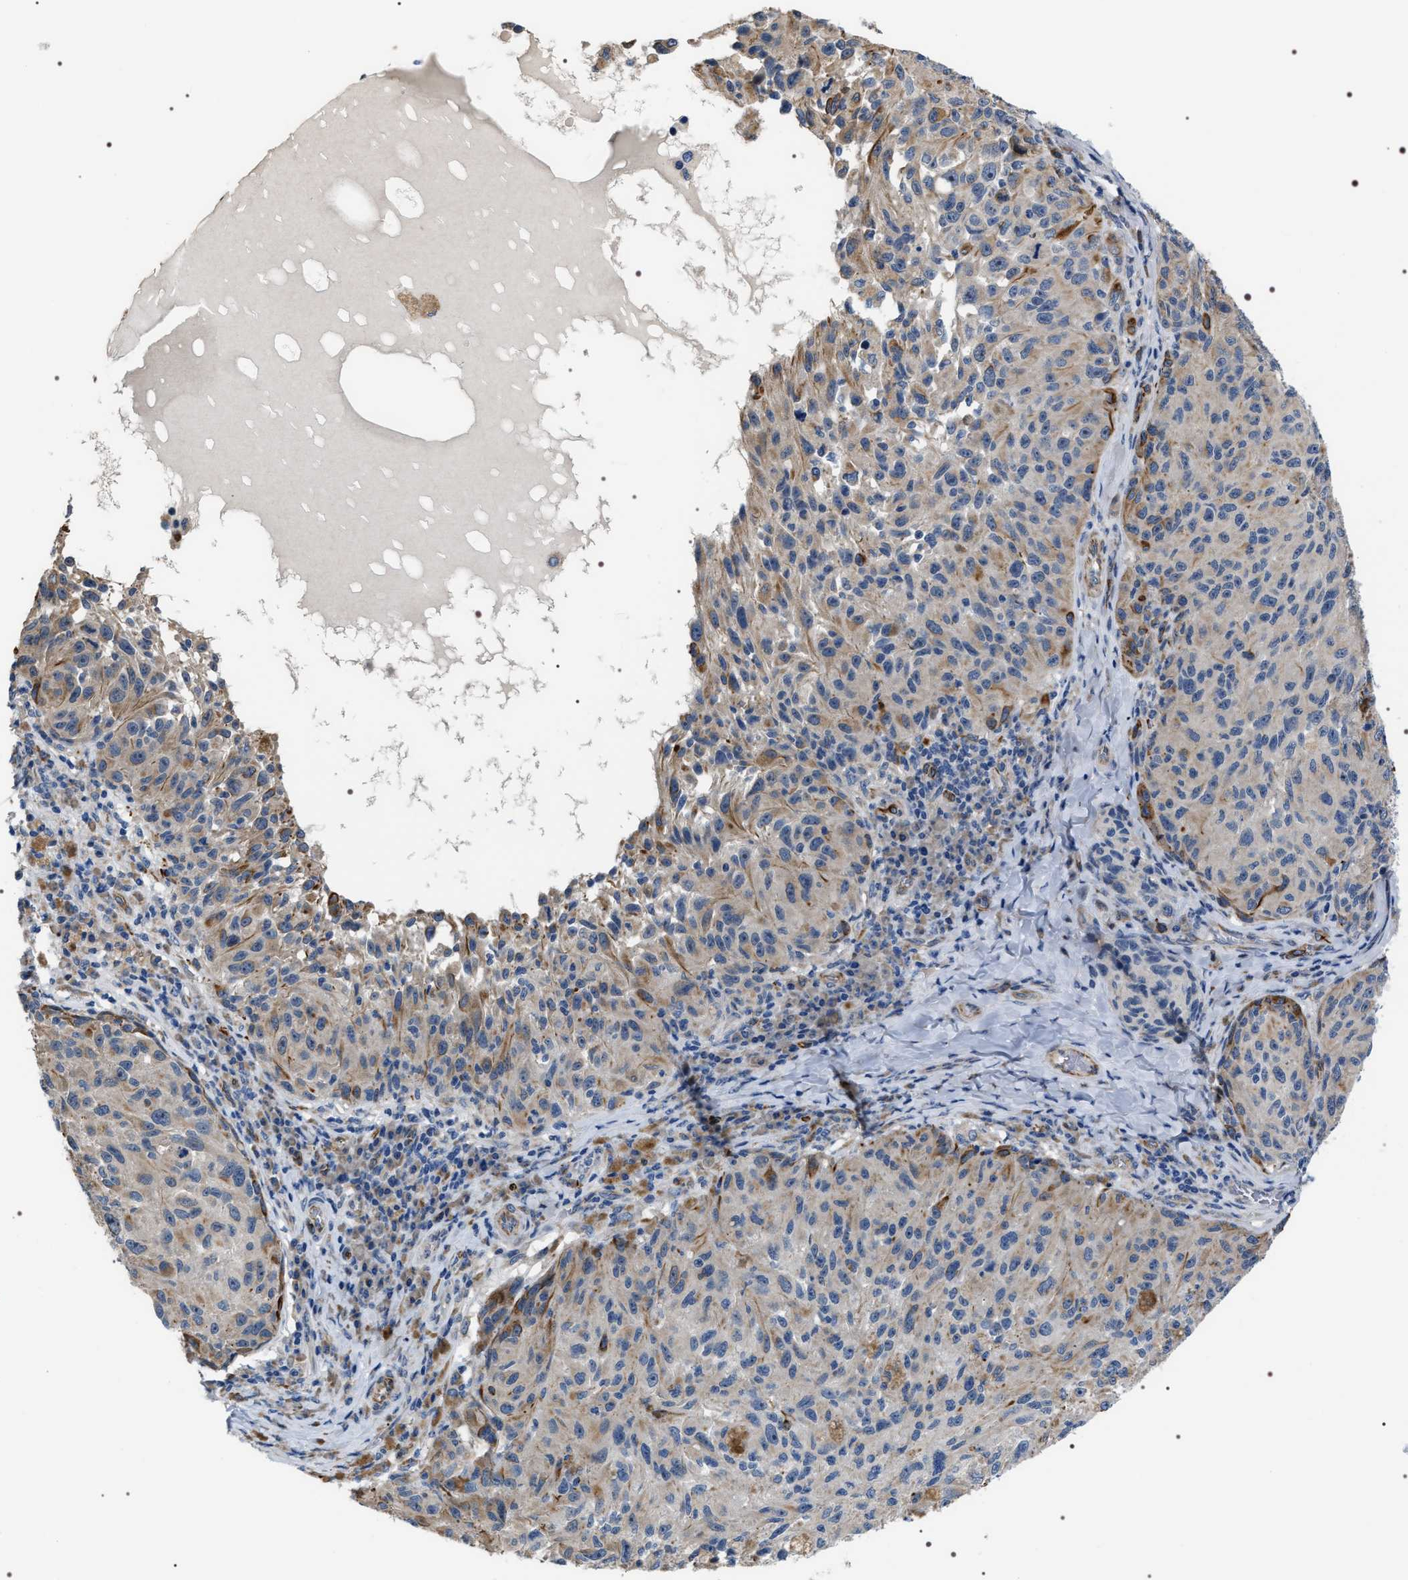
{"staining": {"intensity": "weak", "quantity": "<25%", "location": "cytoplasmic/membranous"}, "tissue": "melanoma", "cell_type": "Tumor cells", "image_type": "cancer", "snomed": [{"axis": "morphology", "description": "Malignant melanoma, NOS"}, {"axis": "topography", "description": "Skin"}], "caption": "DAB (3,3'-diaminobenzidine) immunohistochemical staining of human malignant melanoma reveals no significant staining in tumor cells.", "gene": "PKD1L1", "patient": {"sex": "female", "age": 73}}